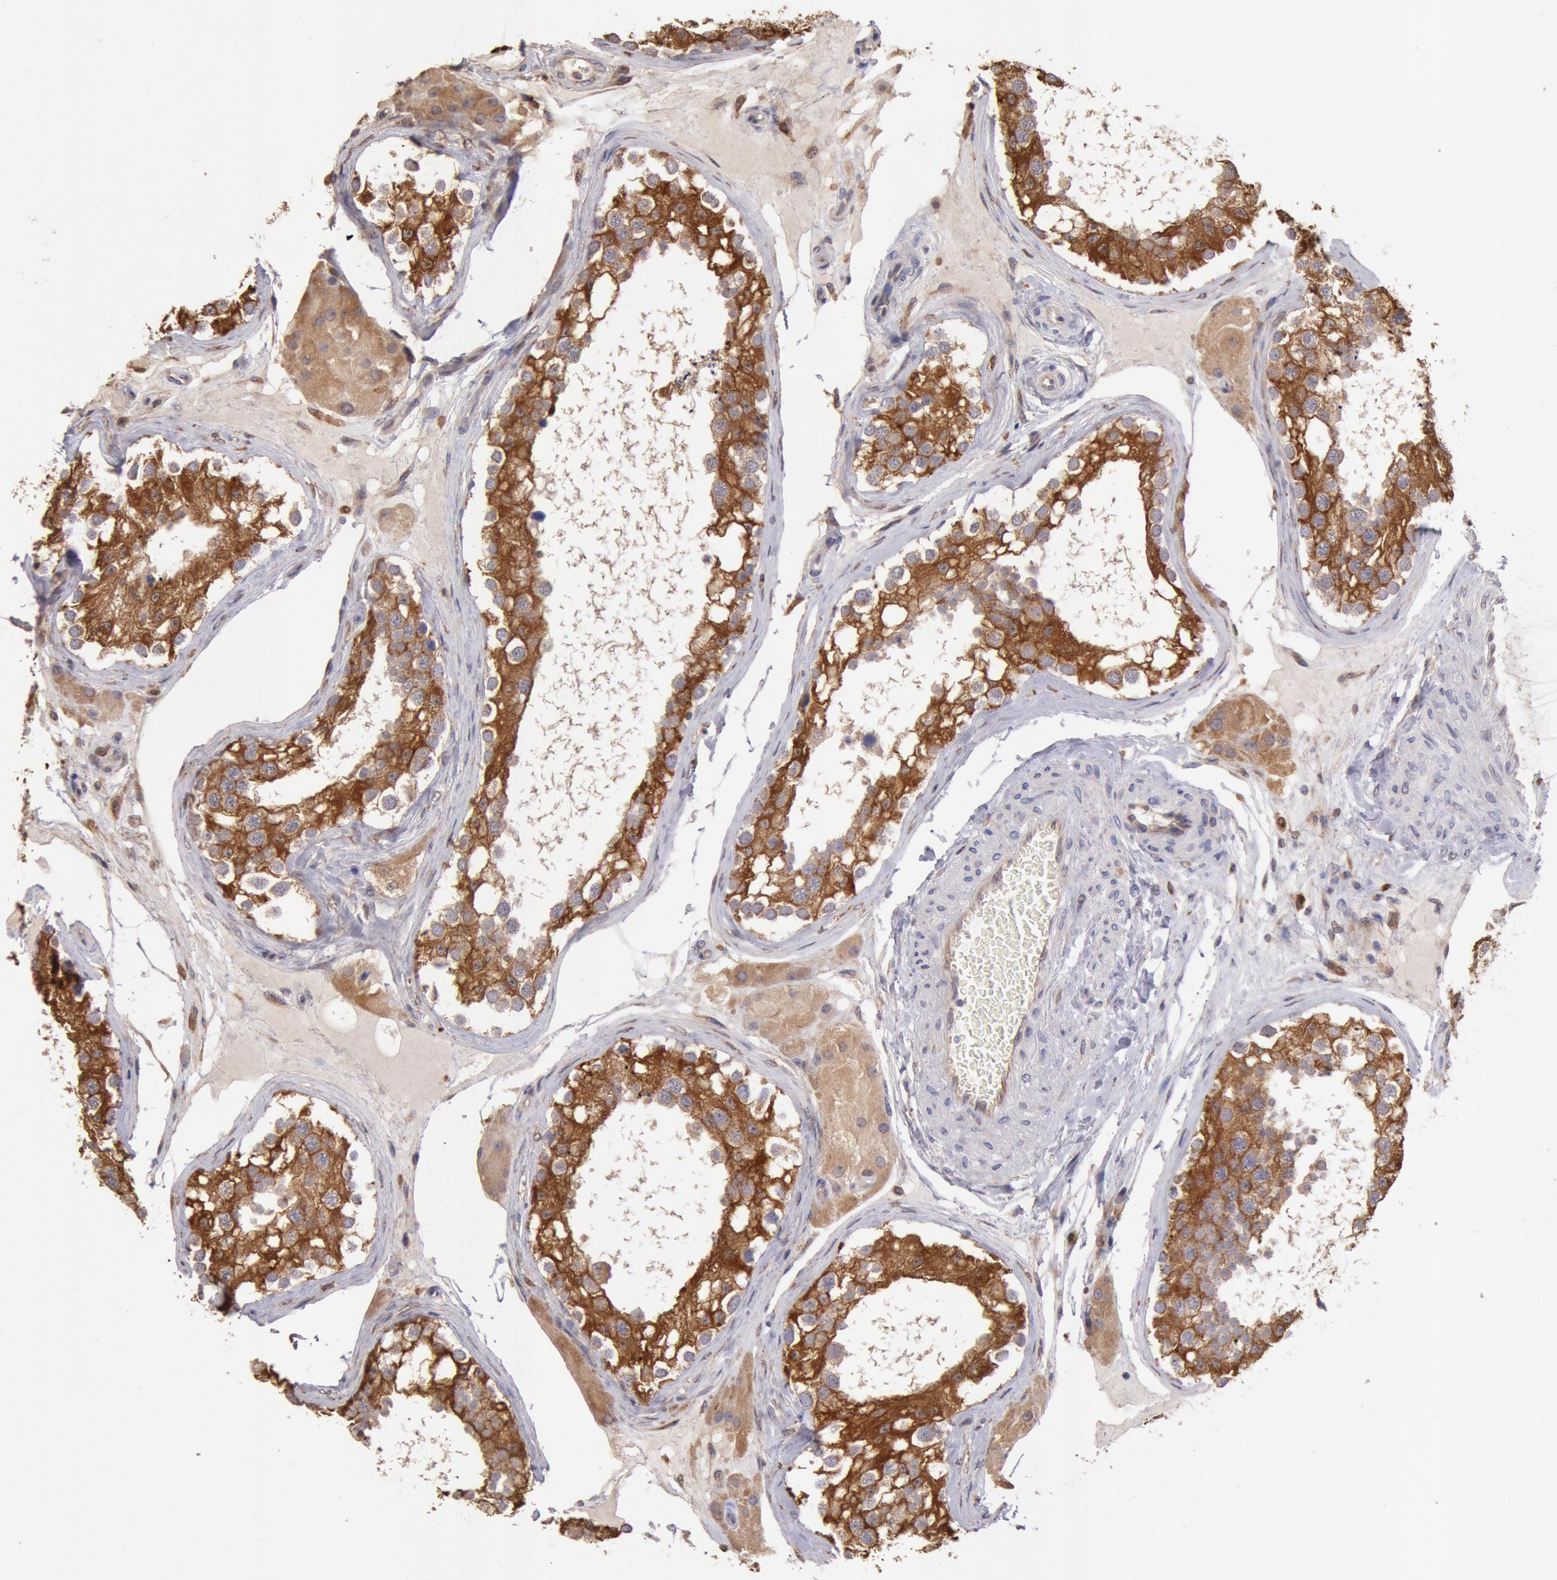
{"staining": {"intensity": "strong", "quantity": ">75%", "location": "cytoplasmic/membranous"}, "tissue": "testis", "cell_type": "Cells in seminiferous ducts", "image_type": "normal", "snomed": [{"axis": "morphology", "description": "Normal tissue, NOS"}, {"axis": "topography", "description": "Testis"}], "caption": "Testis stained with immunohistochemistry (IHC) demonstrates strong cytoplasmic/membranous staining in approximately >75% of cells in seminiferous ducts.", "gene": "COMT", "patient": {"sex": "male", "age": 68}}